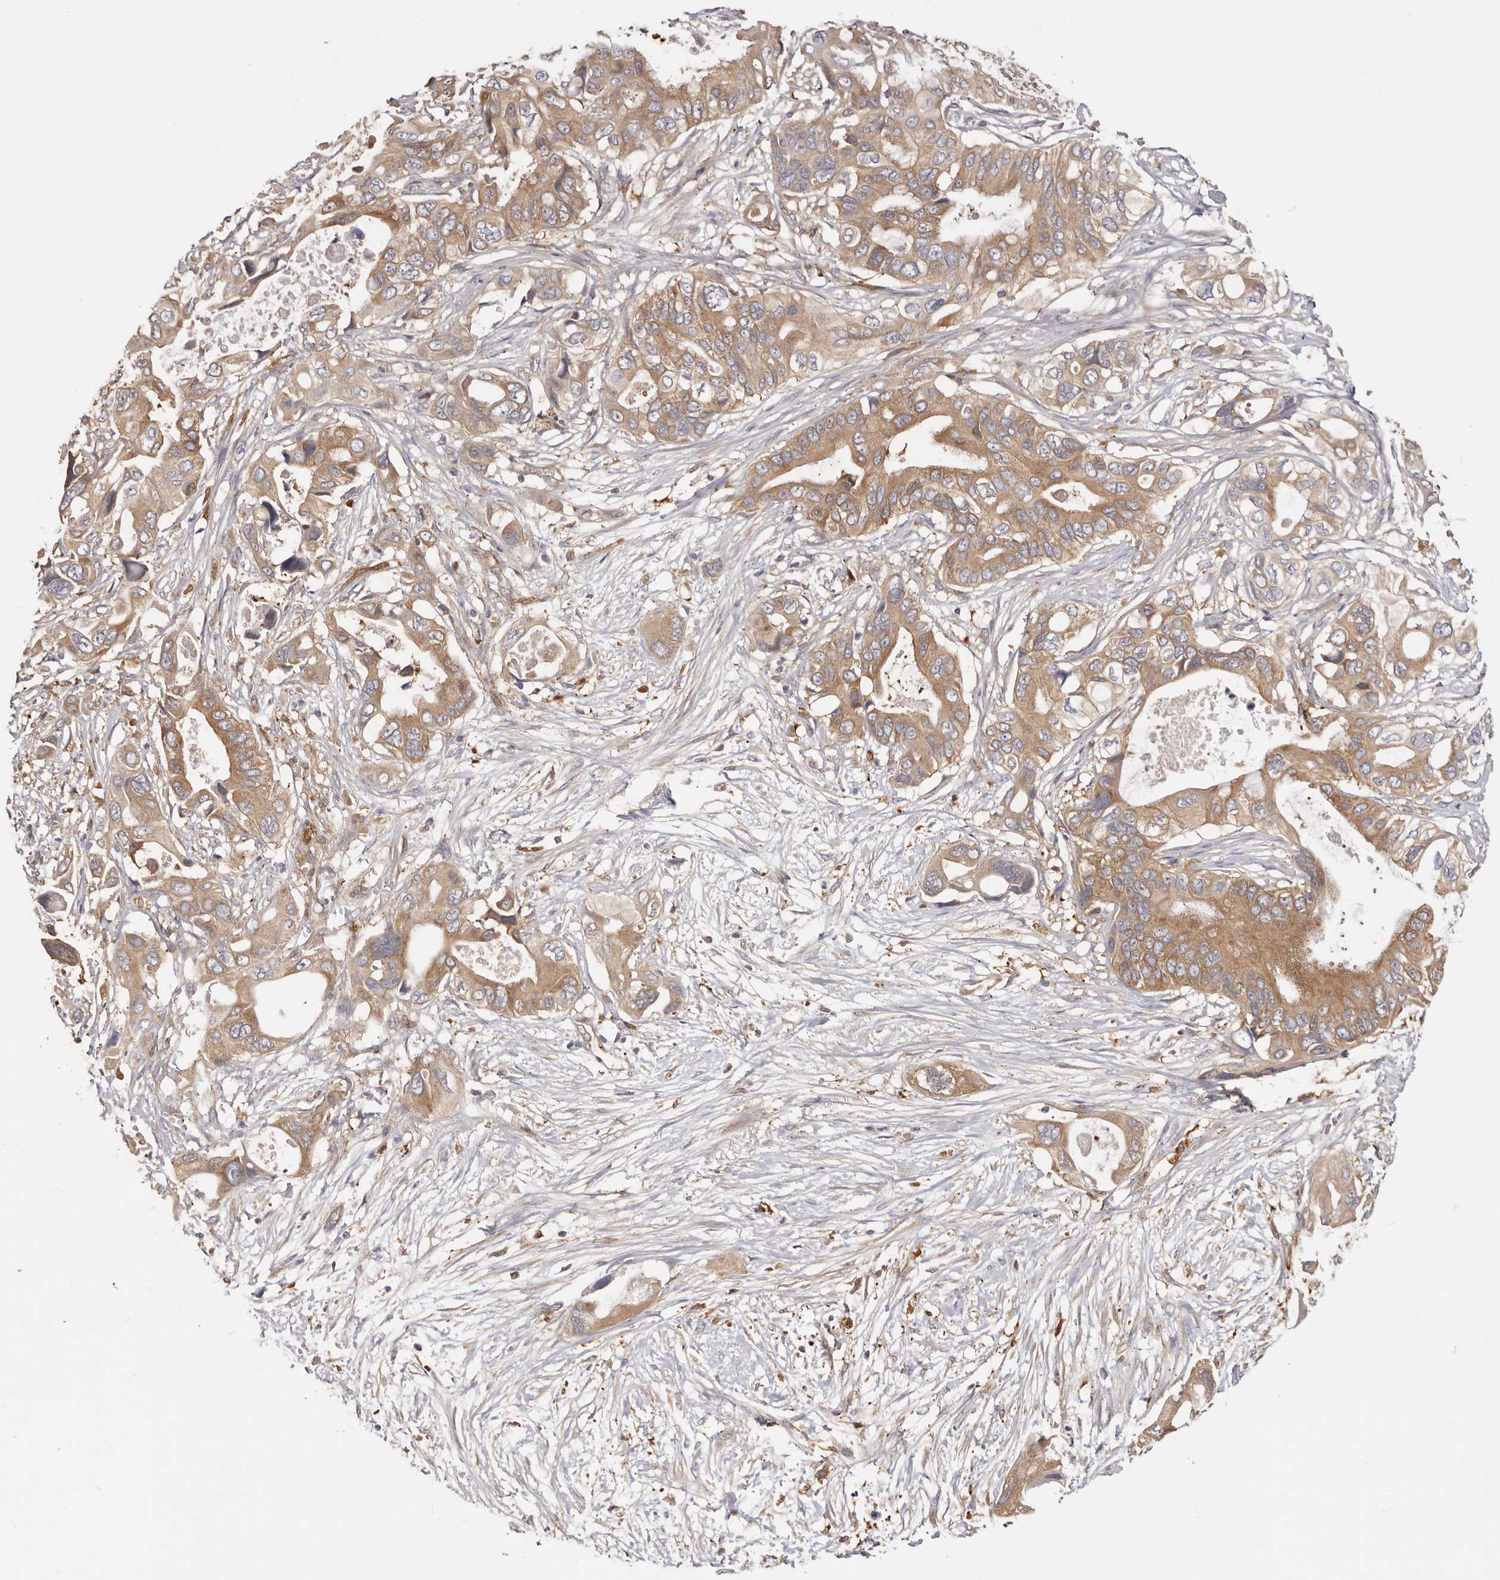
{"staining": {"intensity": "moderate", "quantity": ">75%", "location": "cytoplasmic/membranous"}, "tissue": "pancreatic cancer", "cell_type": "Tumor cells", "image_type": "cancer", "snomed": [{"axis": "morphology", "description": "Adenocarcinoma, NOS"}, {"axis": "topography", "description": "Pancreas"}], "caption": "The immunohistochemical stain labels moderate cytoplasmic/membranous positivity in tumor cells of pancreatic cancer (adenocarcinoma) tissue.", "gene": "LAP3", "patient": {"sex": "male", "age": 66}}